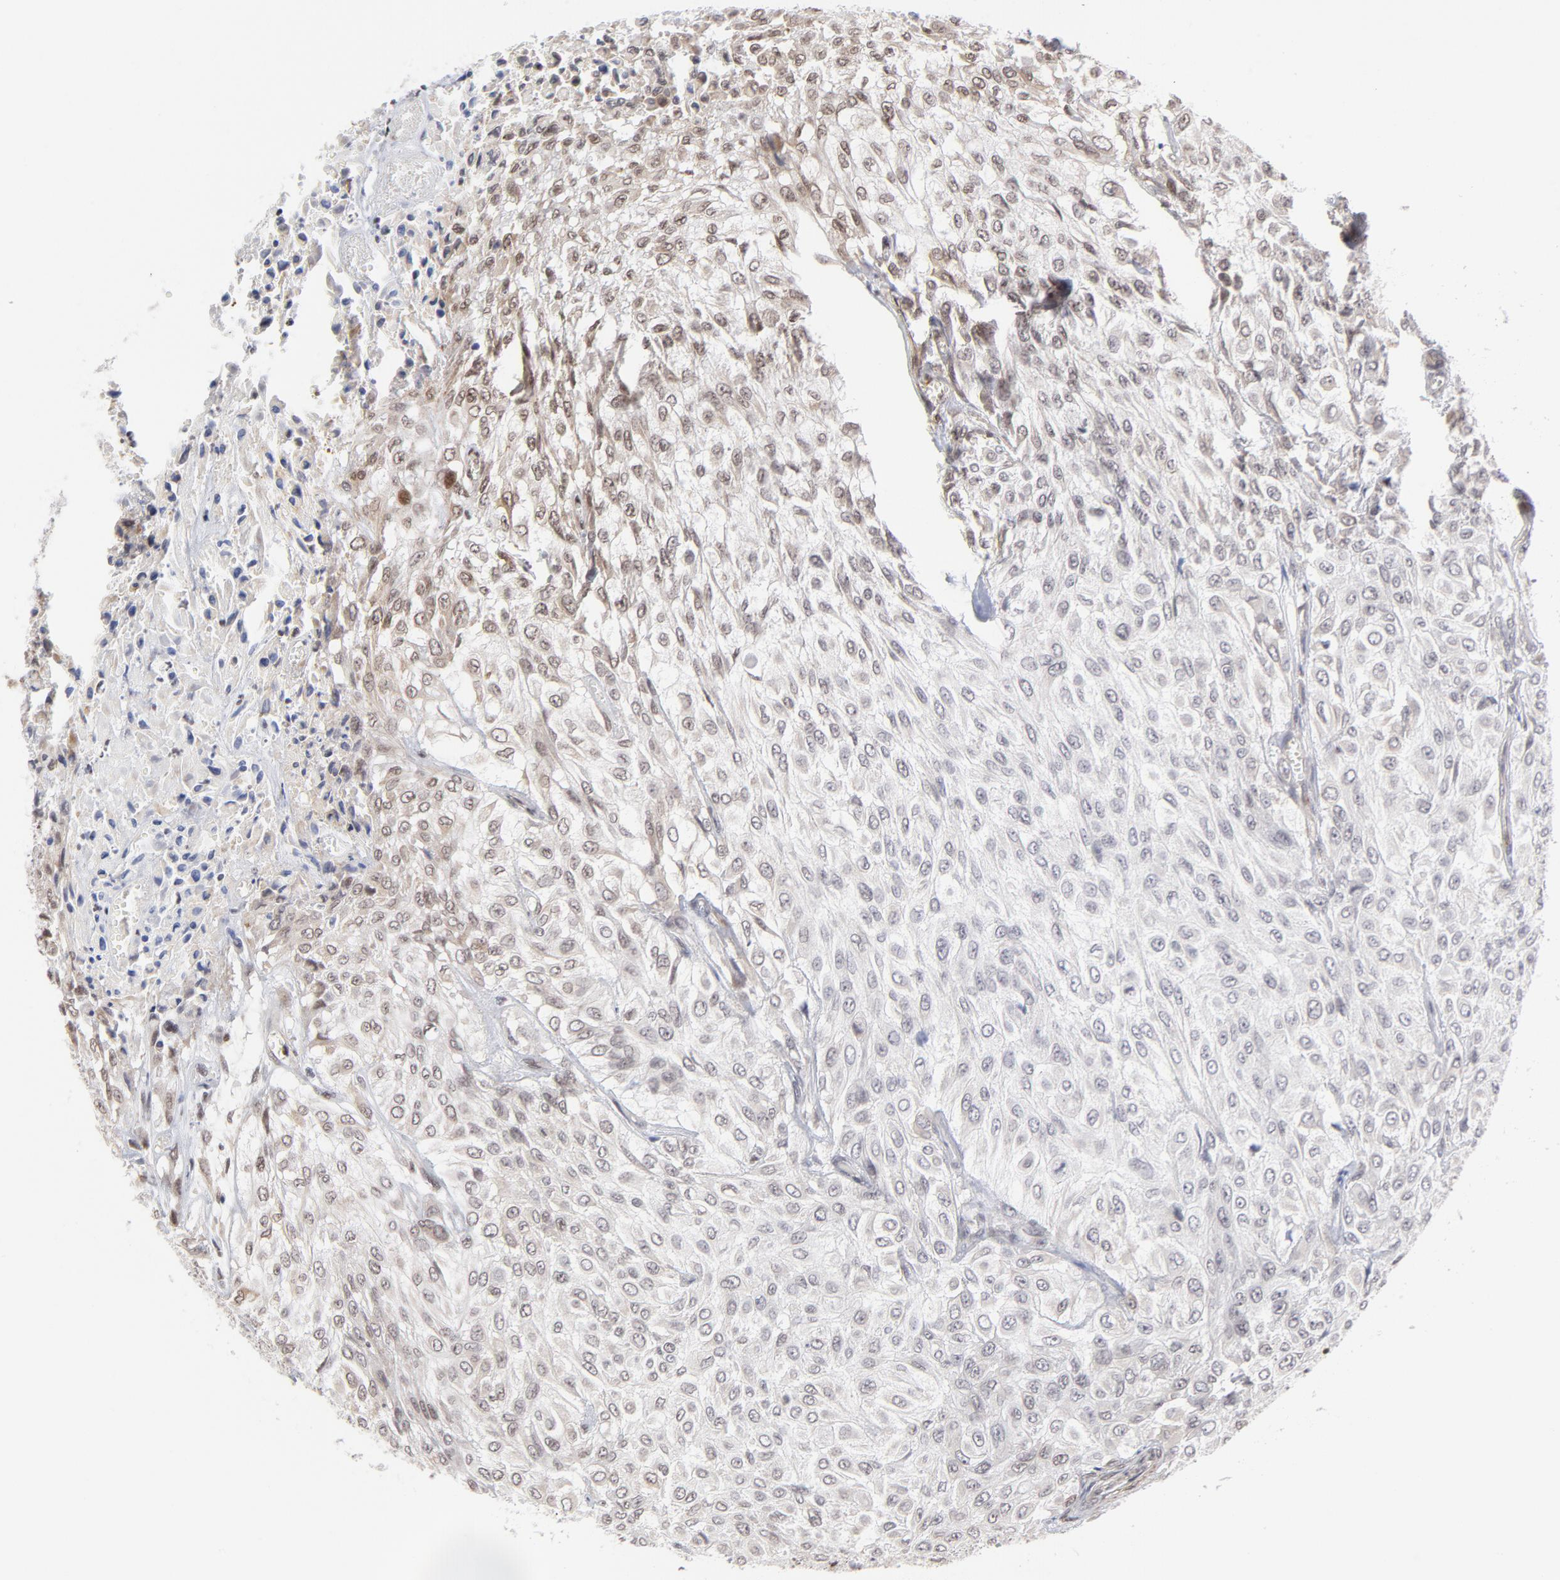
{"staining": {"intensity": "weak", "quantity": ">75%", "location": "nuclear"}, "tissue": "urothelial cancer", "cell_type": "Tumor cells", "image_type": "cancer", "snomed": [{"axis": "morphology", "description": "Urothelial carcinoma, High grade"}, {"axis": "topography", "description": "Urinary bladder"}], "caption": "DAB (3,3'-diaminobenzidine) immunohistochemical staining of urothelial cancer demonstrates weak nuclear protein staining in approximately >75% of tumor cells.", "gene": "CTCF", "patient": {"sex": "male", "age": 57}}